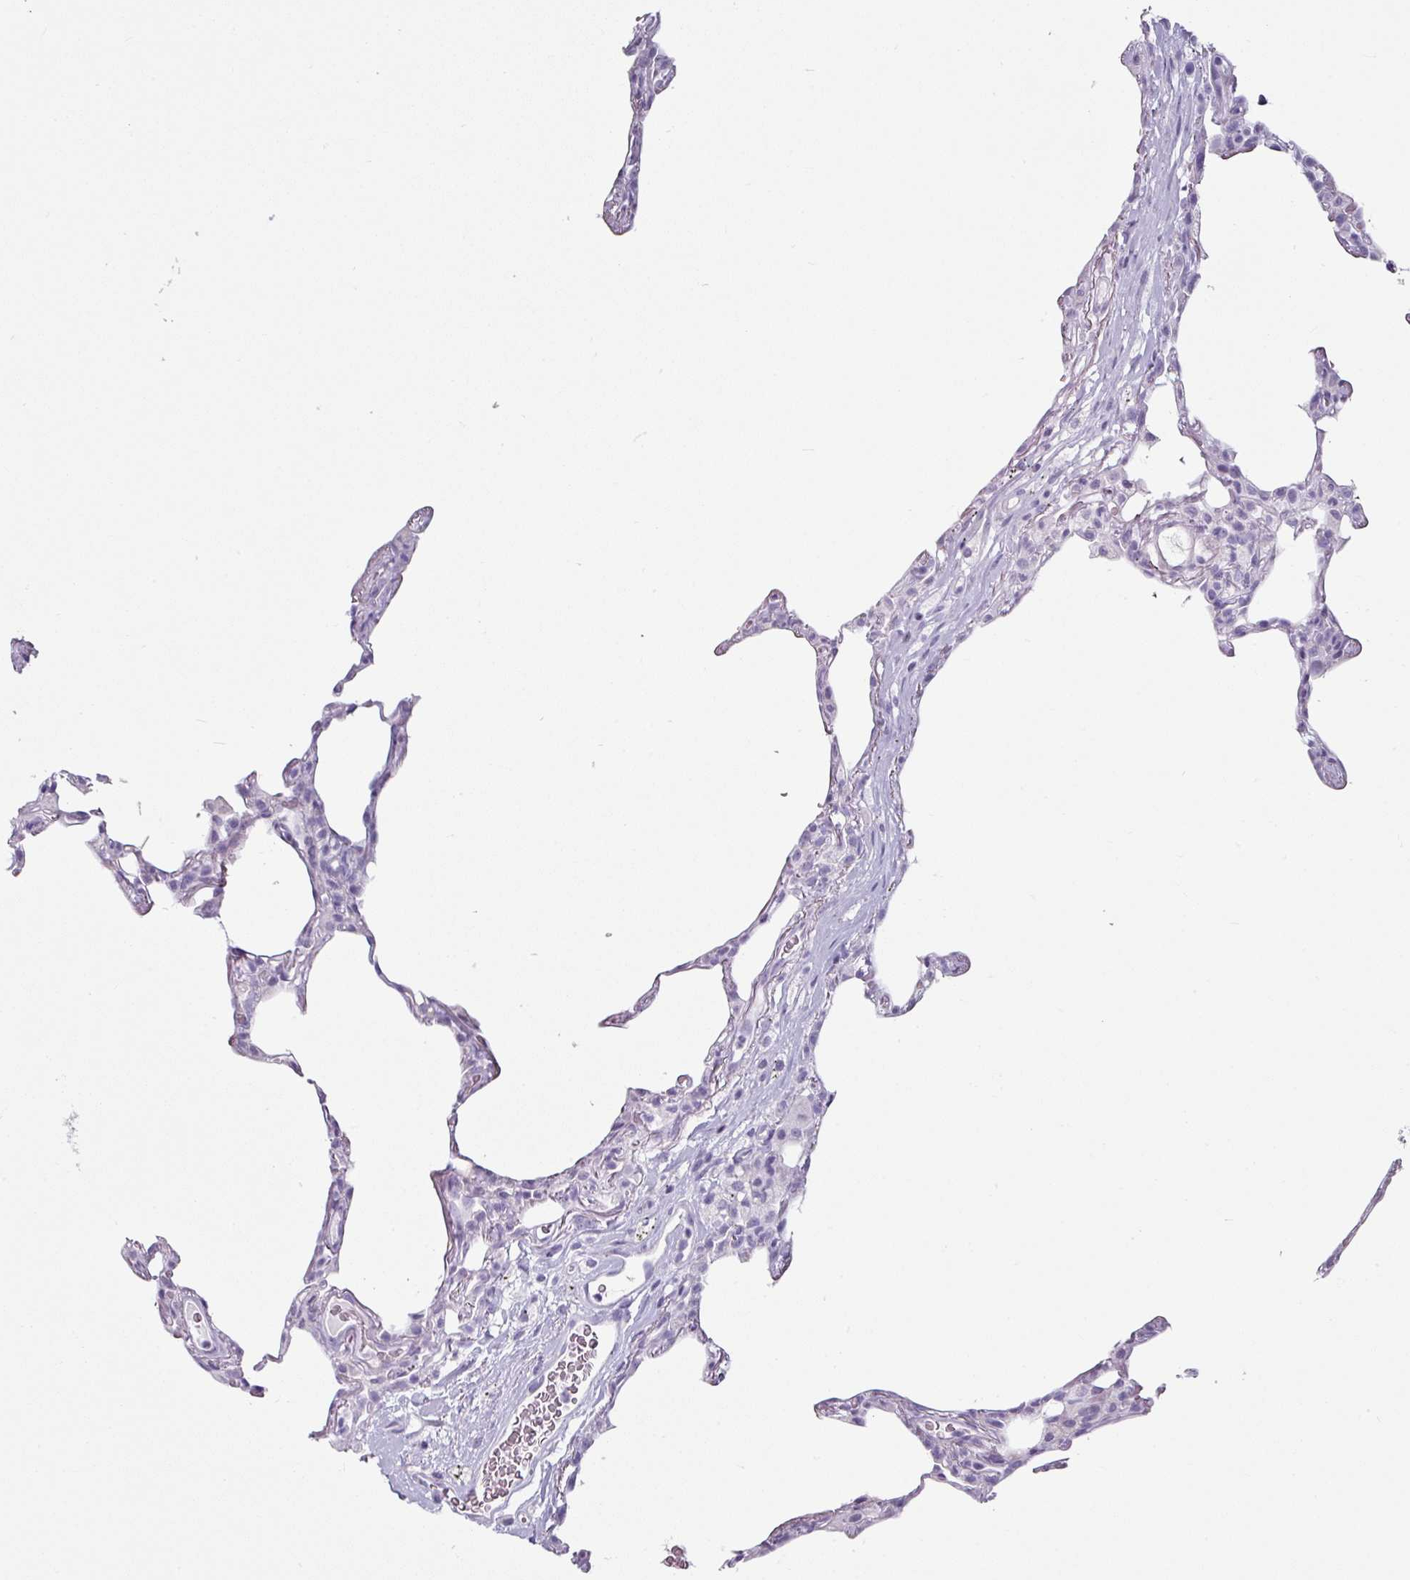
{"staining": {"intensity": "negative", "quantity": "none", "location": "none"}, "tissue": "lung", "cell_type": "Alveolar cells", "image_type": "normal", "snomed": [{"axis": "morphology", "description": "Normal tissue, NOS"}, {"axis": "topography", "description": "Lung"}], "caption": "Immunohistochemistry photomicrograph of benign lung: human lung stained with DAB exhibits no significant protein staining in alveolar cells.", "gene": "CLCA1", "patient": {"sex": "female", "age": 57}}